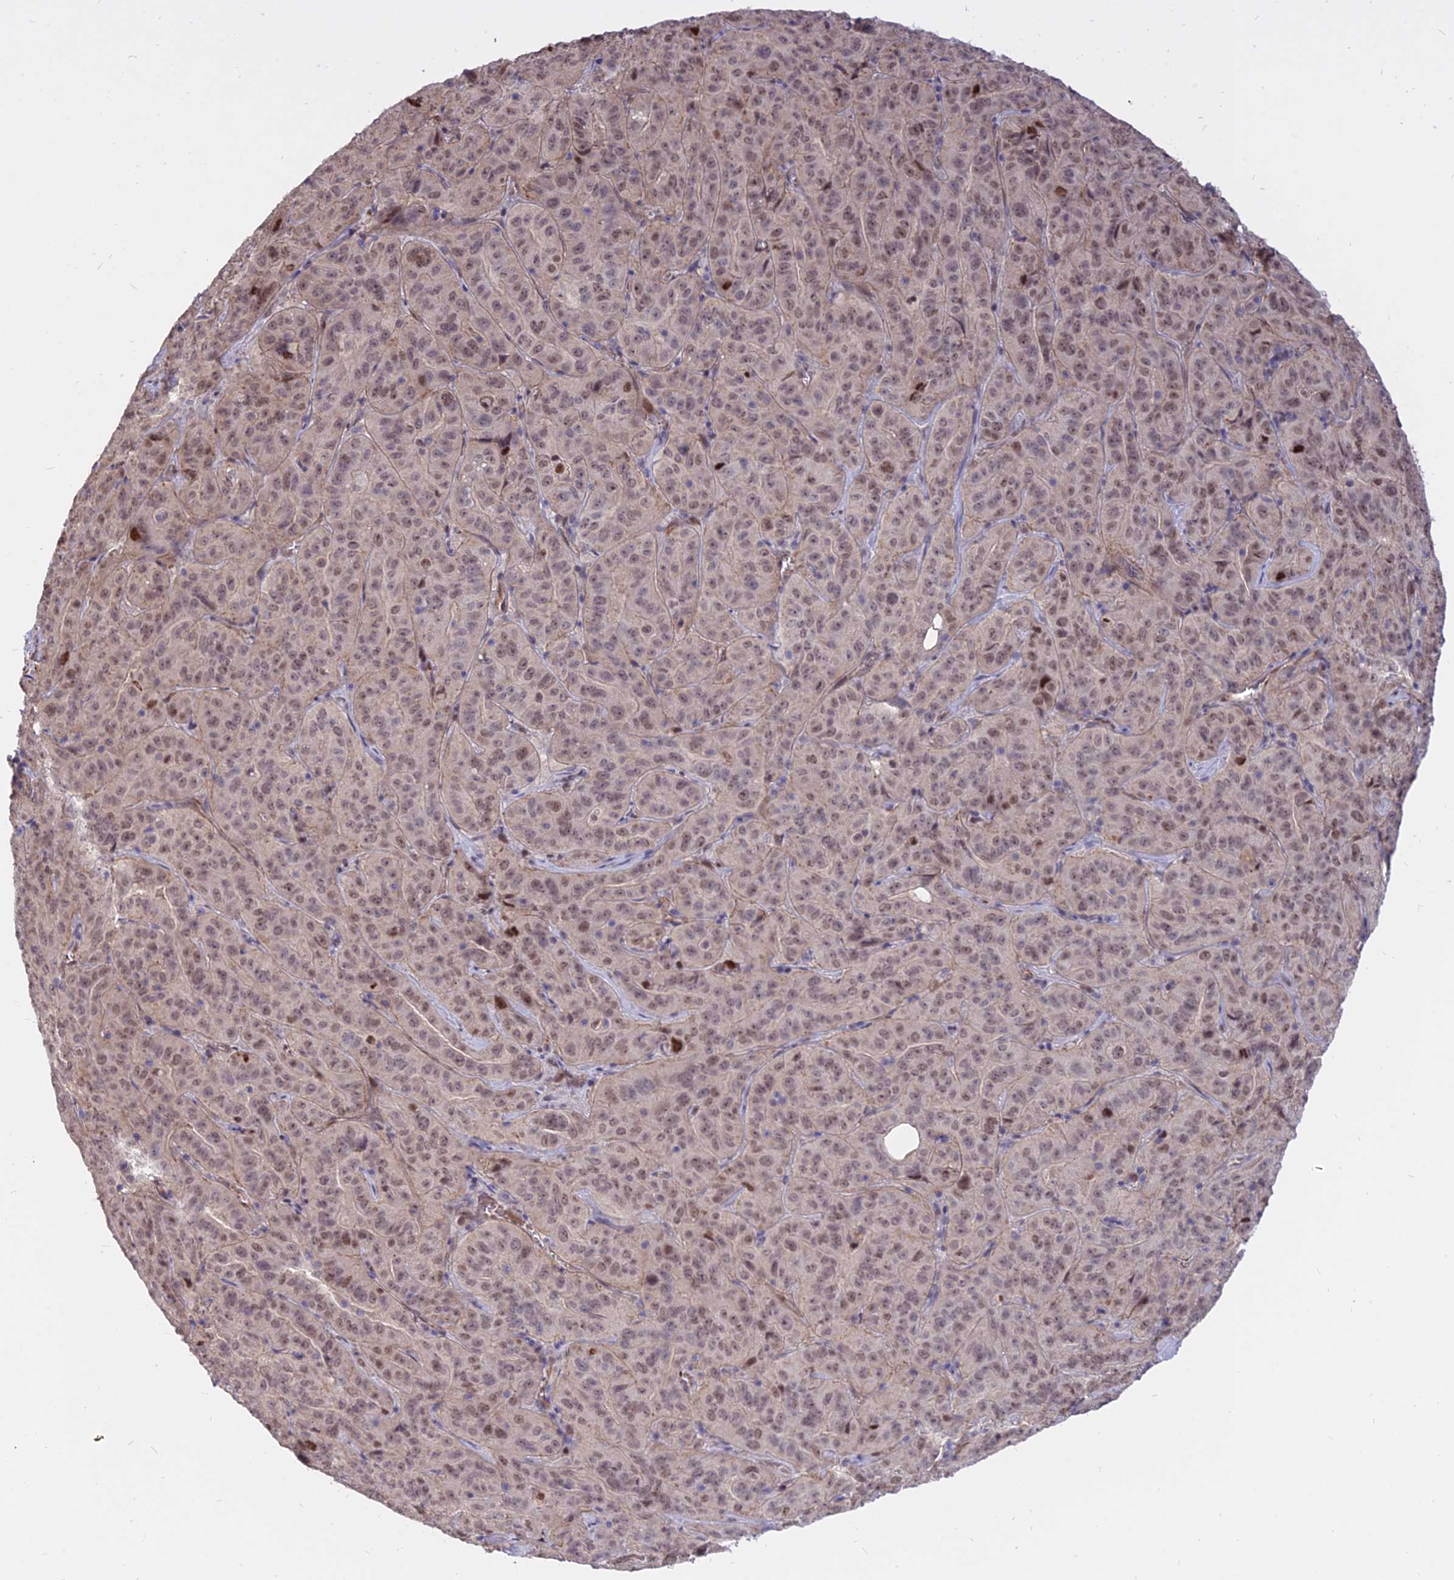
{"staining": {"intensity": "weak", "quantity": ">75%", "location": "nuclear"}, "tissue": "pancreatic cancer", "cell_type": "Tumor cells", "image_type": "cancer", "snomed": [{"axis": "morphology", "description": "Adenocarcinoma, NOS"}, {"axis": "topography", "description": "Pancreas"}], "caption": "There is low levels of weak nuclear staining in tumor cells of adenocarcinoma (pancreatic), as demonstrated by immunohistochemical staining (brown color).", "gene": "C11orf68", "patient": {"sex": "male", "age": 63}}